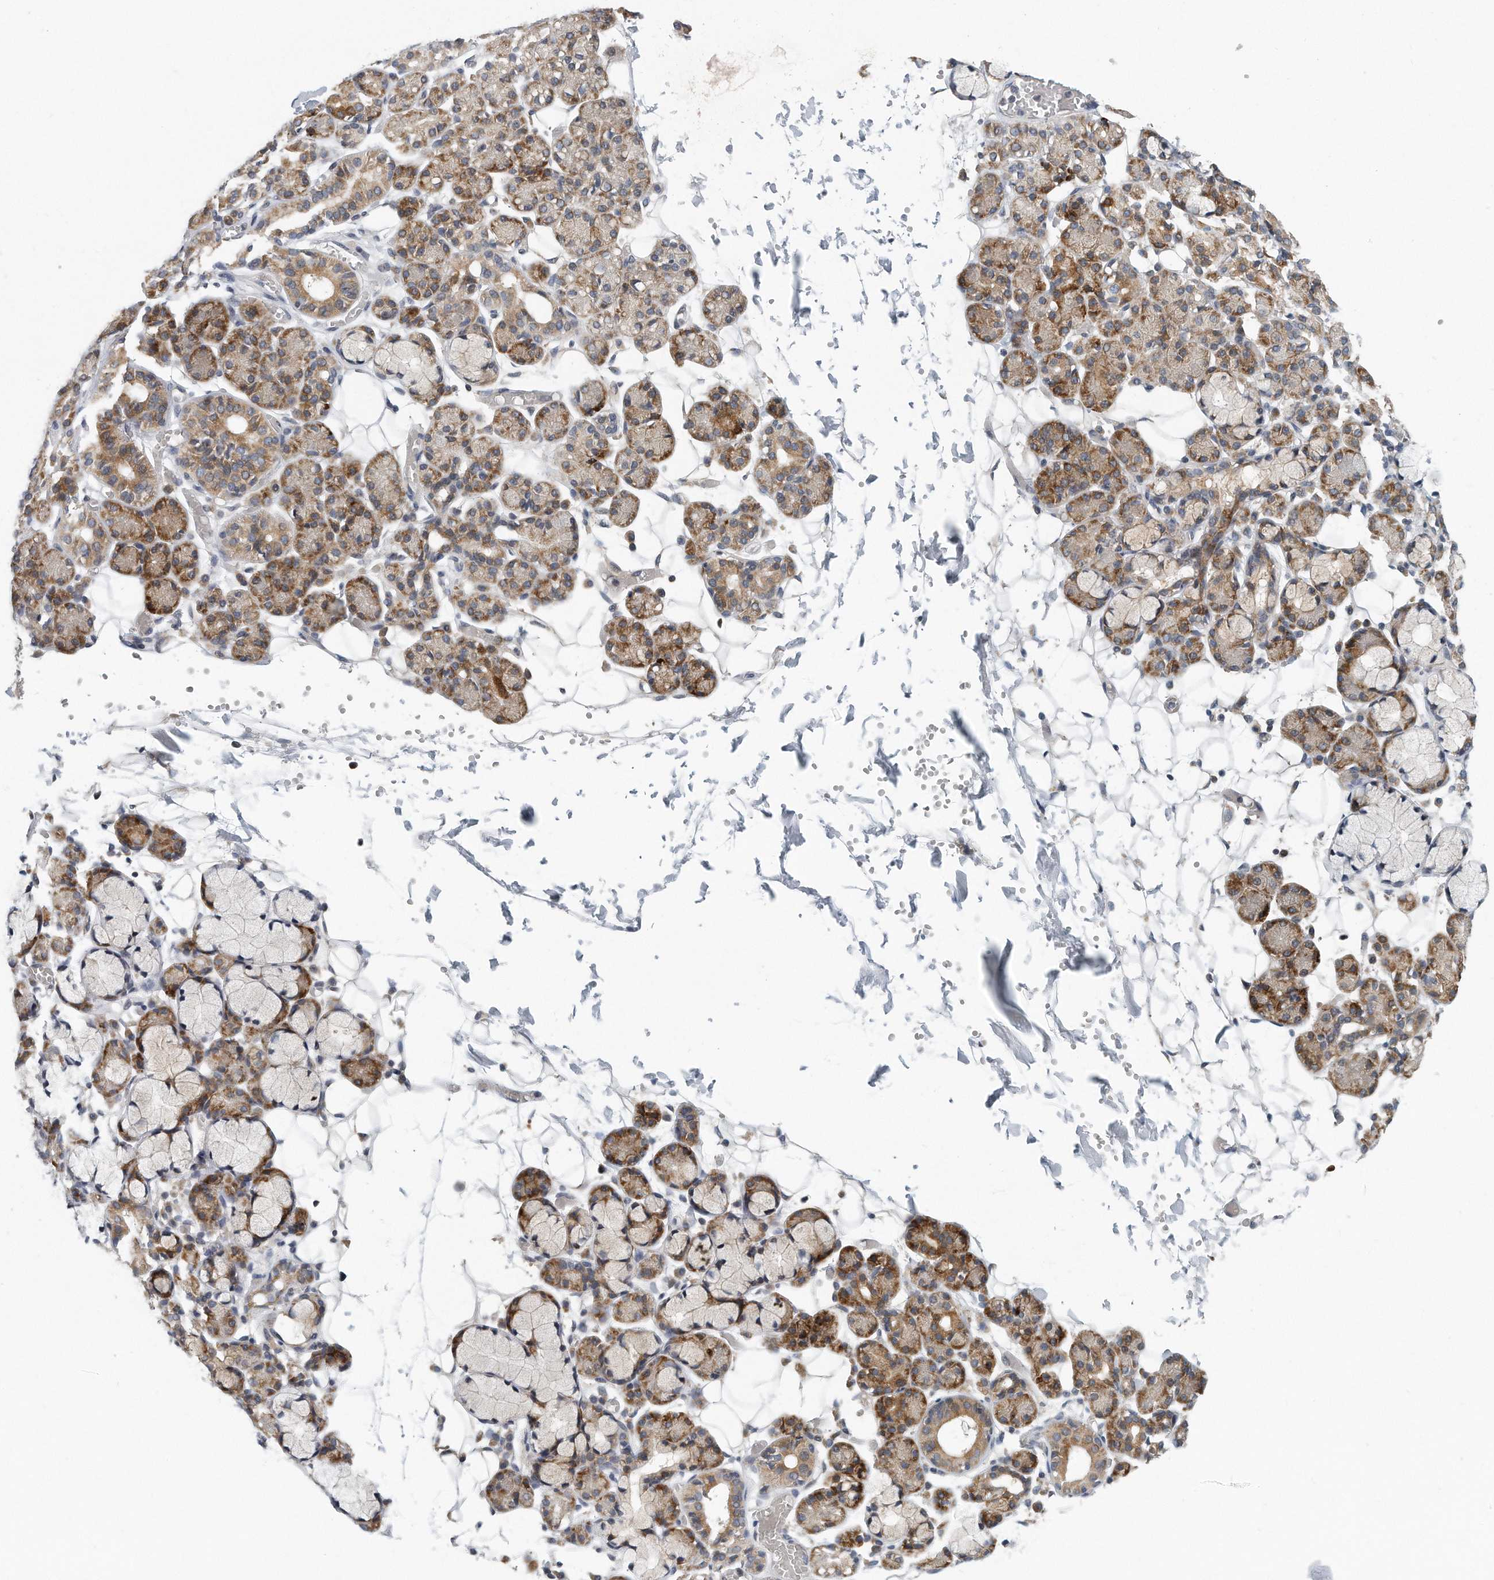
{"staining": {"intensity": "moderate", "quantity": ">75%", "location": "cytoplasmic/membranous"}, "tissue": "salivary gland", "cell_type": "Glandular cells", "image_type": "normal", "snomed": [{"axis": "morphology", "description": "Normal tissue, NOS"}, {"axis": "topography", "description": "Salivary gland"}], "caption": "This is an image of IHC staining of unremarkable salivary gland, which shows moderate expression in the cytoplasmic/membranous of glandular cells.", "gene": "VLDLR", "patient": {"sex": "male", "age": 63}}